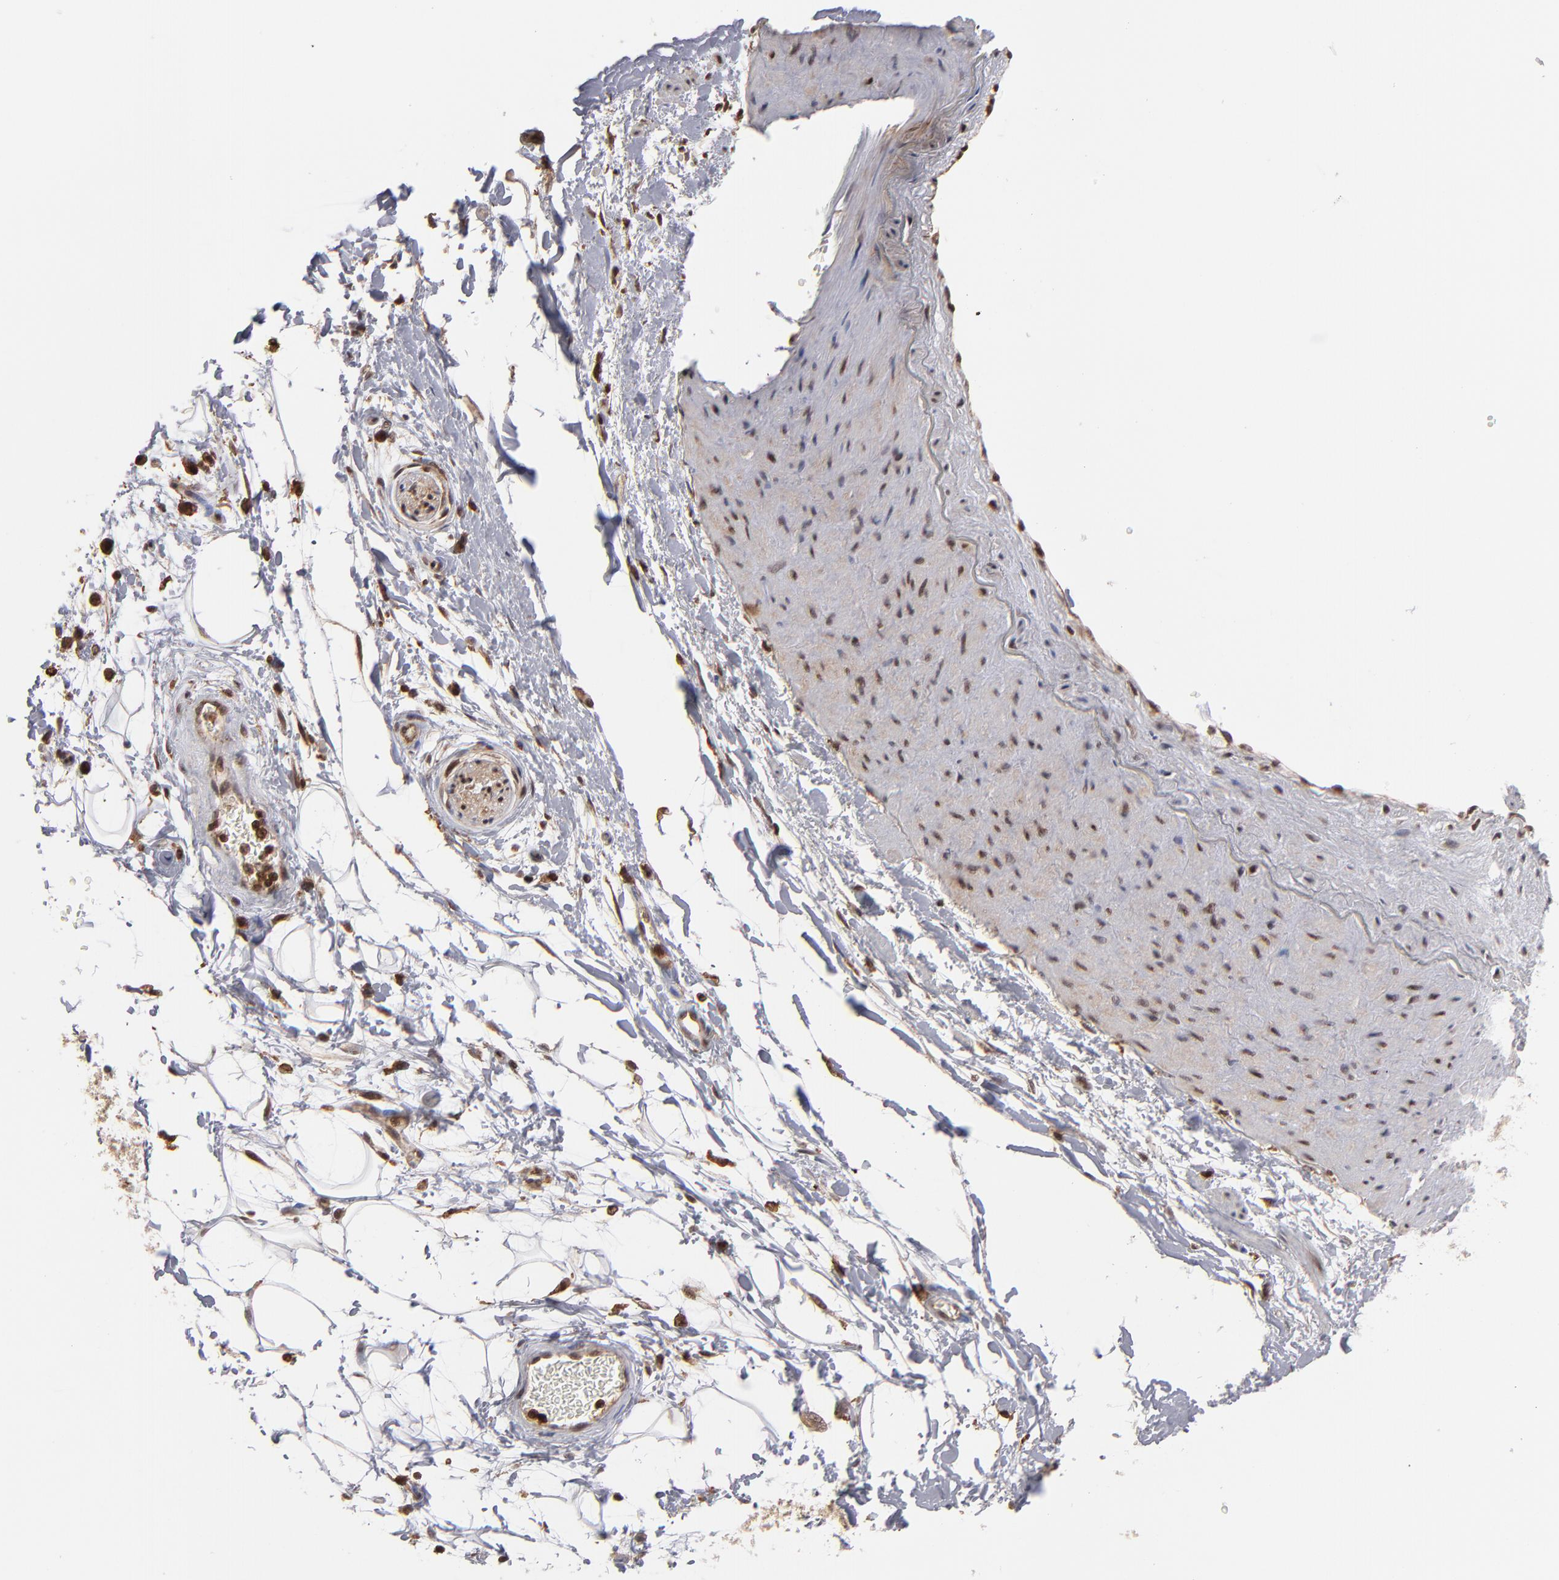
{"staining": {"intensity": "strong", "quantity": ">75%", "location": "cytoplasmic/membranous,nuclear"}, "tissue": "adipose tissue", "cell_type": "Adipocytes", "image_type": "normal", "snomed": [{"axis": "morphology", "description": "Normal tissue, NOS"}, {"axis": "topography", "description": "Soft tissue"}], "caption": "An image of human adipose tissue stained for a protein exhibits strong cytoplasmic/membranous,nuclear brown staining in adipocytes.", "gene": "RGS6", "patient": {"sex": "male", "age": 72}}